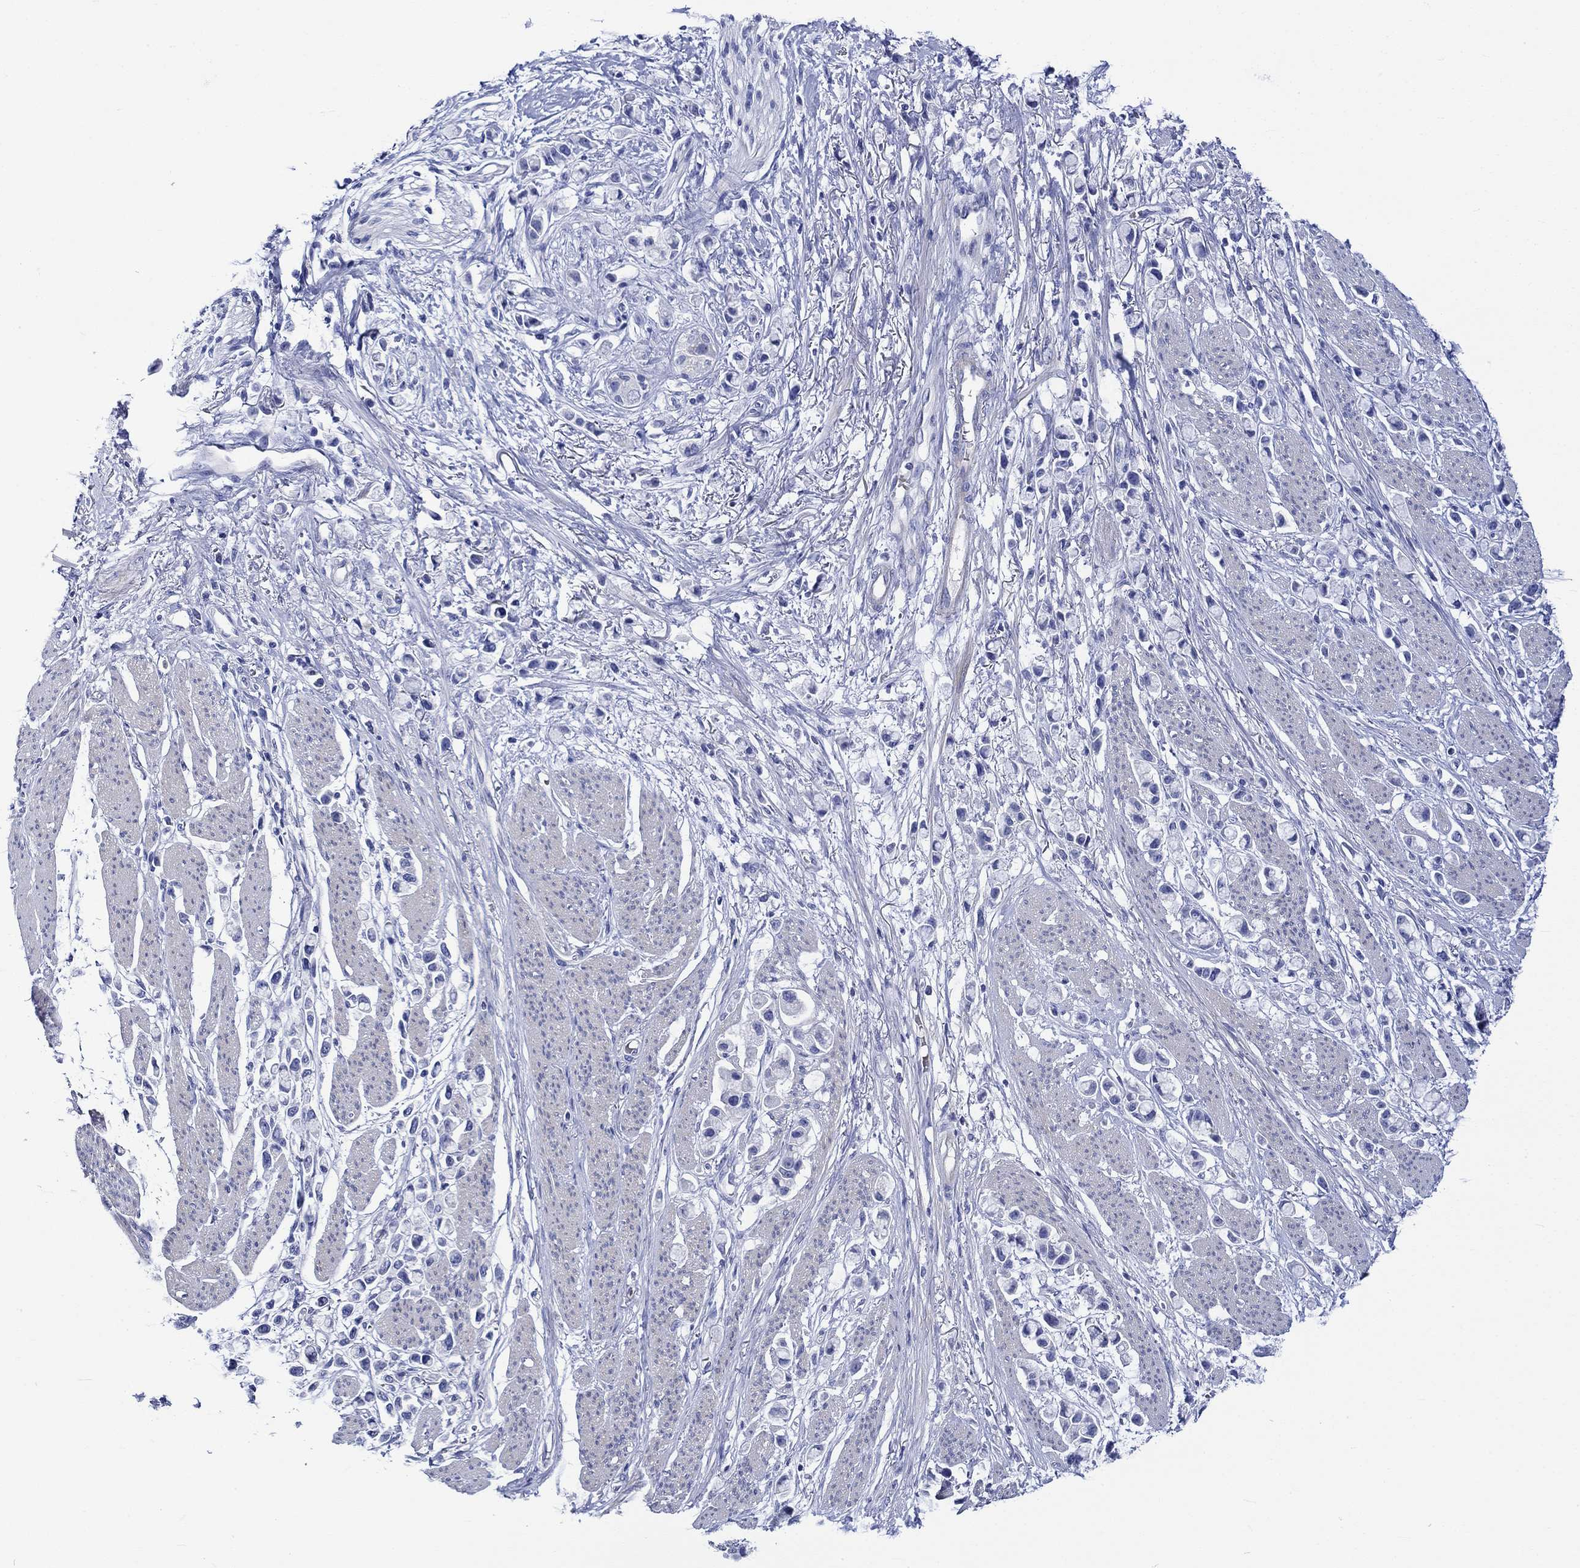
{"staining": {"intensity": "negative", "quantity": "none", "location": "none"}, "tissue": "stomach cancer", "cell_type": "Tumor cells", "image_type": "cancer", "snomed": [{"axis": "morphology", "description": "Adenocarcinoma, NOS"}, {"axis": "topography", "description": "Stomach"}], "caption": "Stomach cancer (adenocarcinoma) was stained to show a protein in brown. There is no significant staining in tumor cells.", "gene": "NRIP3", "patient": {"sex": "female", "age": 81}}